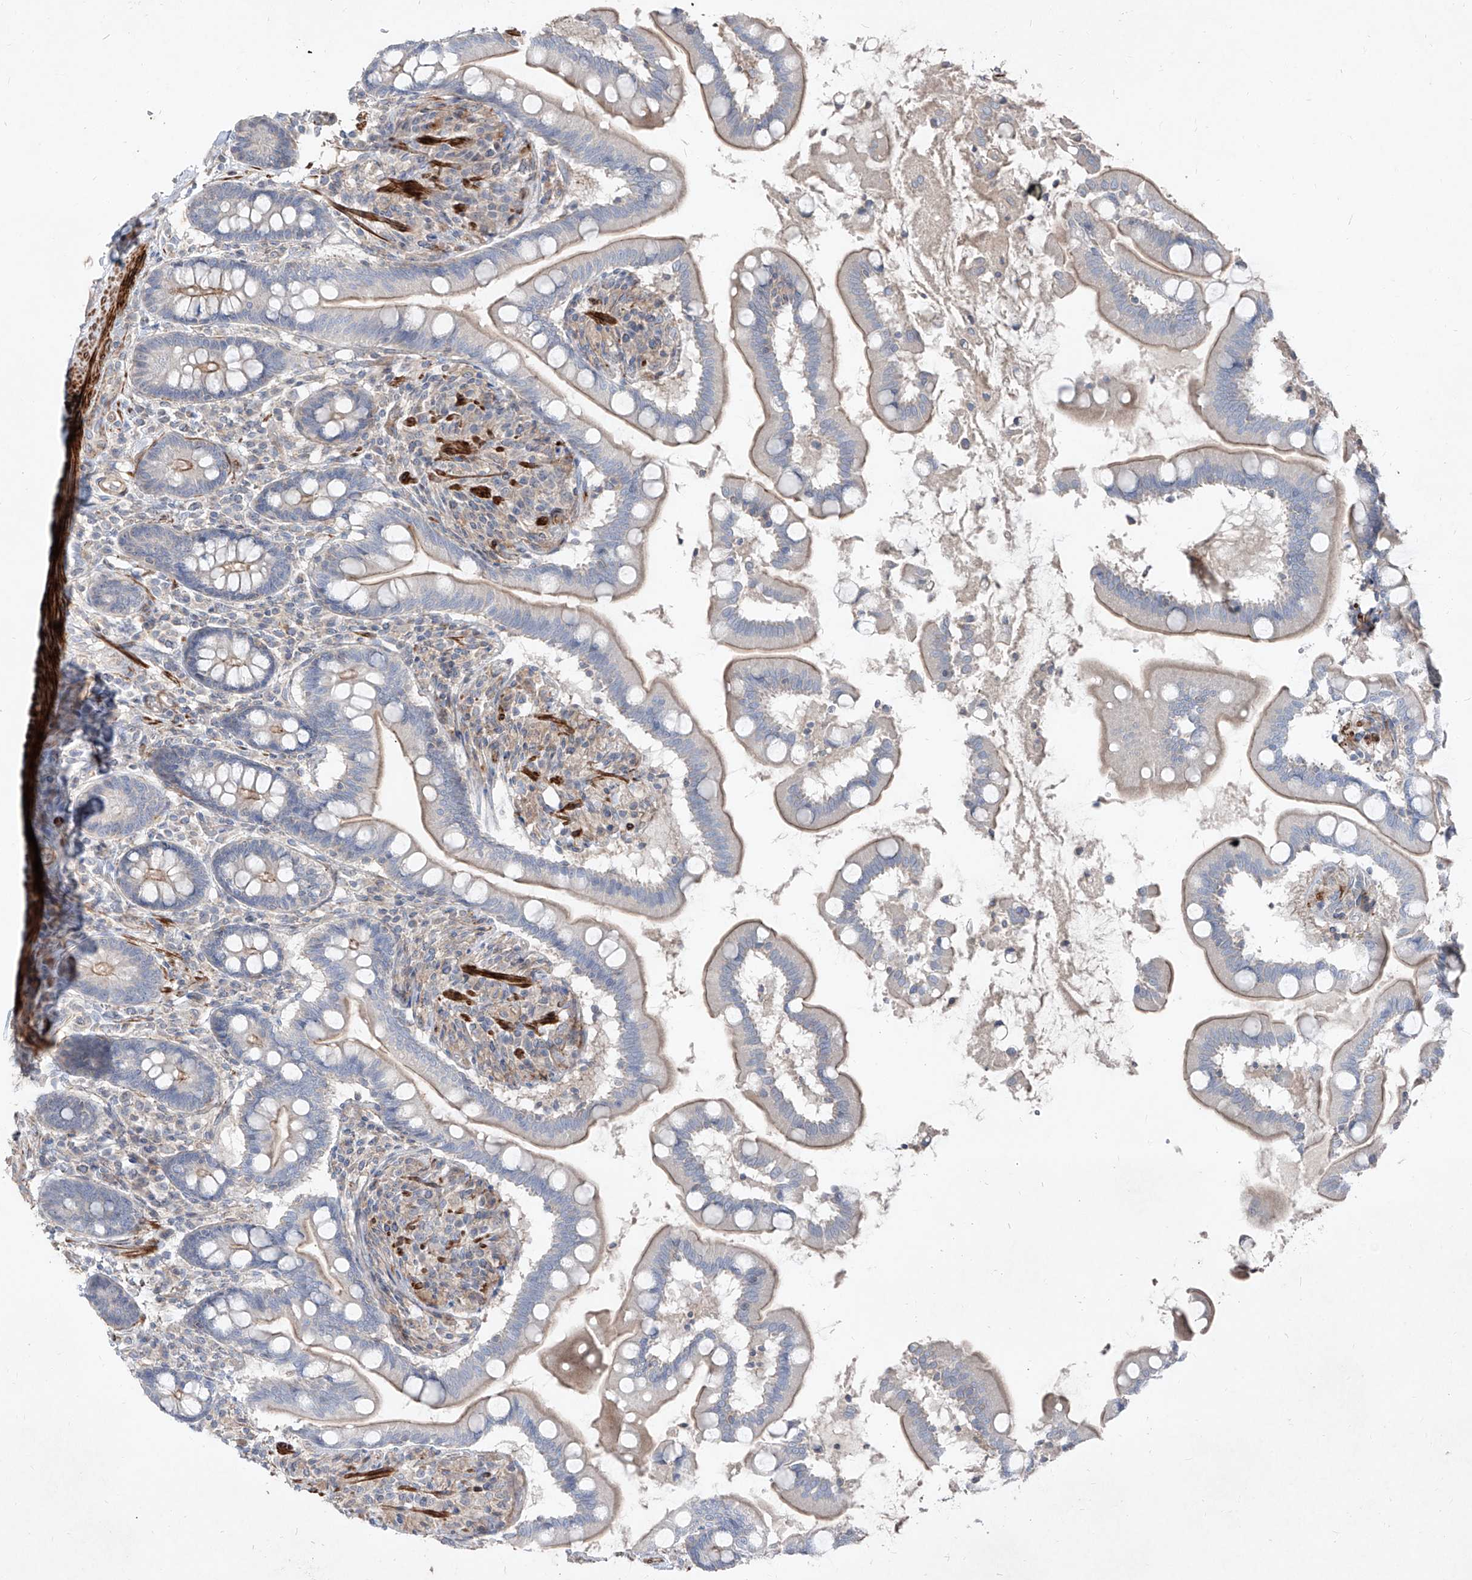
{"staining": {"intensity": "moderate", "quantity": "<25%", "location": "cytoplasmic/membranous"}, "tissue": "small intestine", "cell_type": "Glandular cells", "image_type": "normal", "snomed": [{"axis": "morphology", "description": "Normal tissue, NOS"}, {"axis": "topography", "description": "Small intestine"}], "caption": "Protein staining of normal small intestine displays moderate cytoplasmic/membranous positivity in about <25% of glandular cells.", "gene": "UFD1", "patient": {"sex": "female", "age": 64}}